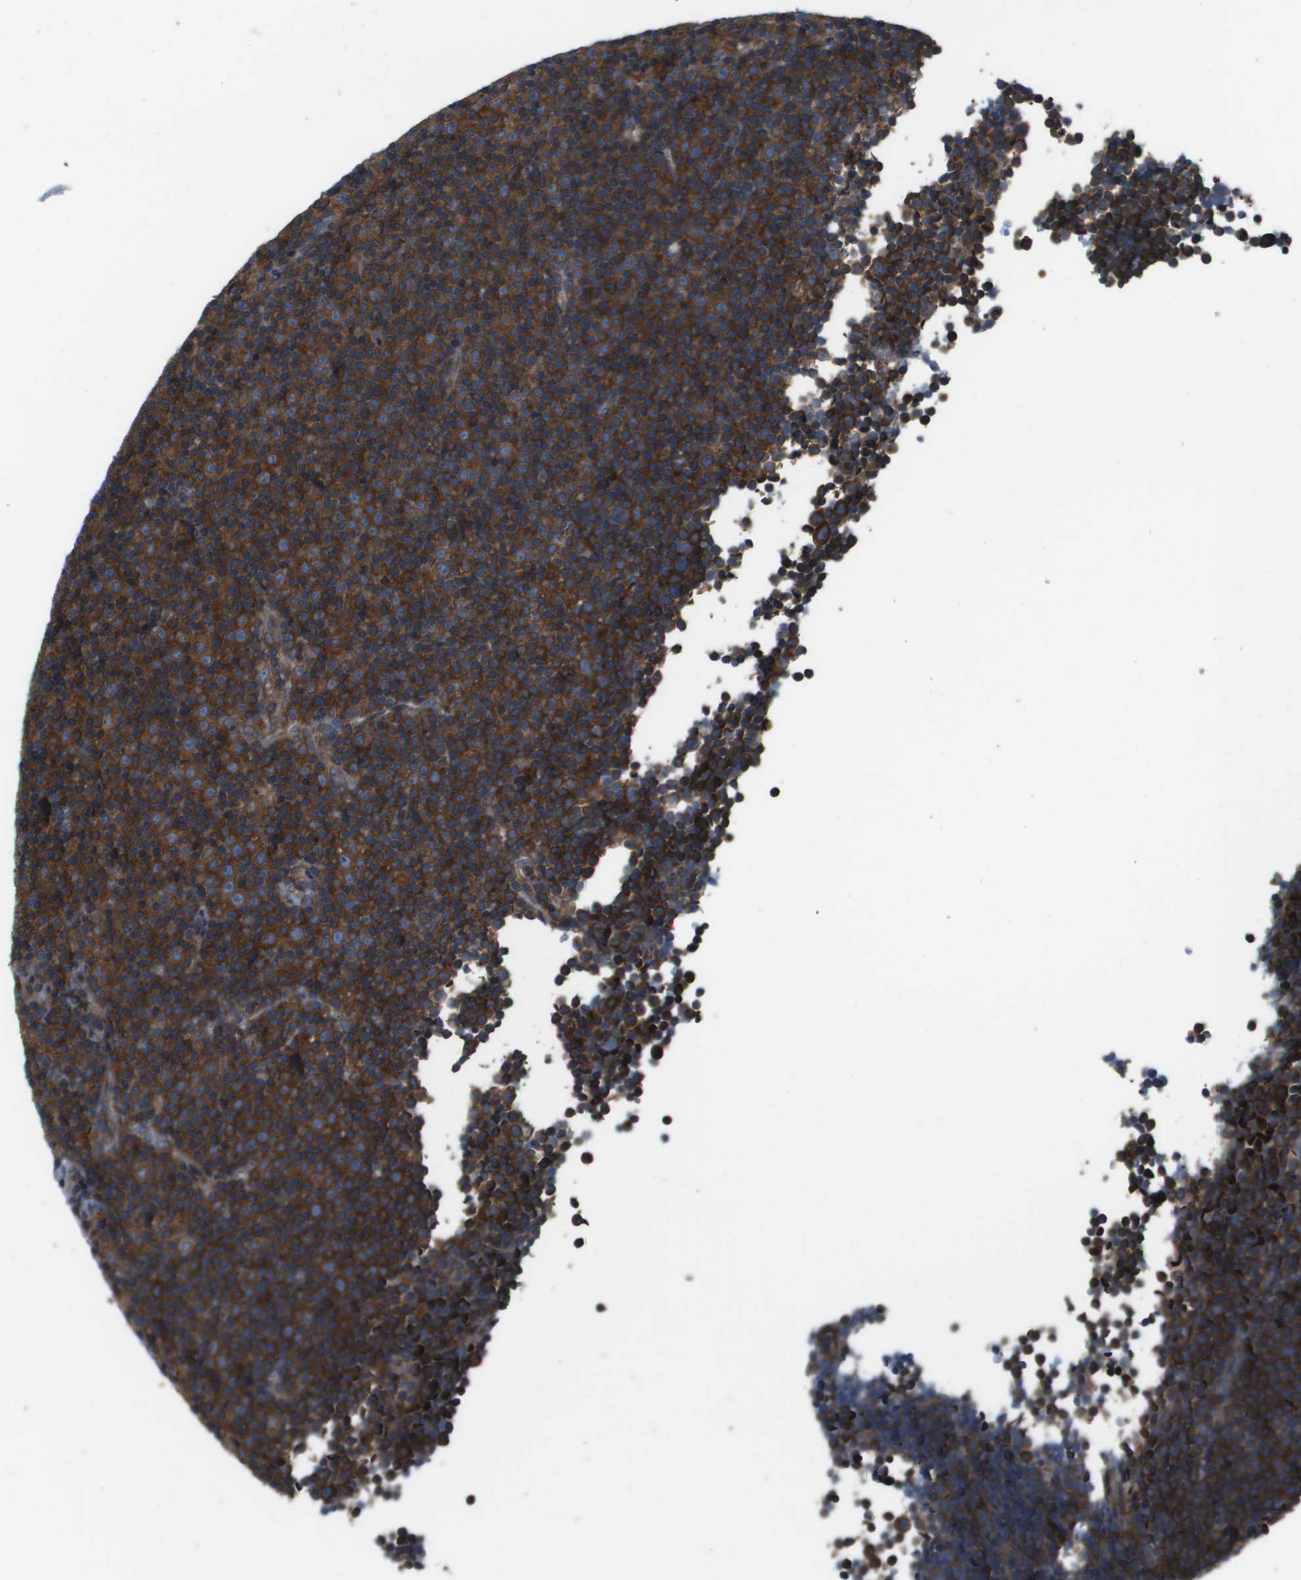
{"staining": {"intensity": "strong", "quantity": ">75%", "location": "cytoplasmic/membranous"}, "tissue": "lymphoma", "cell_type": "Tumor cells", "image_type": "cancer", "snomed": [{"axis": "morphology", "description": "Malignant lymphoma, non-Hodgkin's type, Low grade"}, {"axis": "topography", "description": "Lymph node"}], "caption": "IHC staining of lymphoma, which displays high levels of strong cytoplasmic/membranous expression in approximately >75% of tumor cells indicating strong cytoplasmic/membranous protein staining. The staining was performed using DAB (brown) for protein detection and nuclei were counterstained in hematoxylin (blue).", "gene": "EIF3B", "patient": {"sex": "female", "age": 67}}